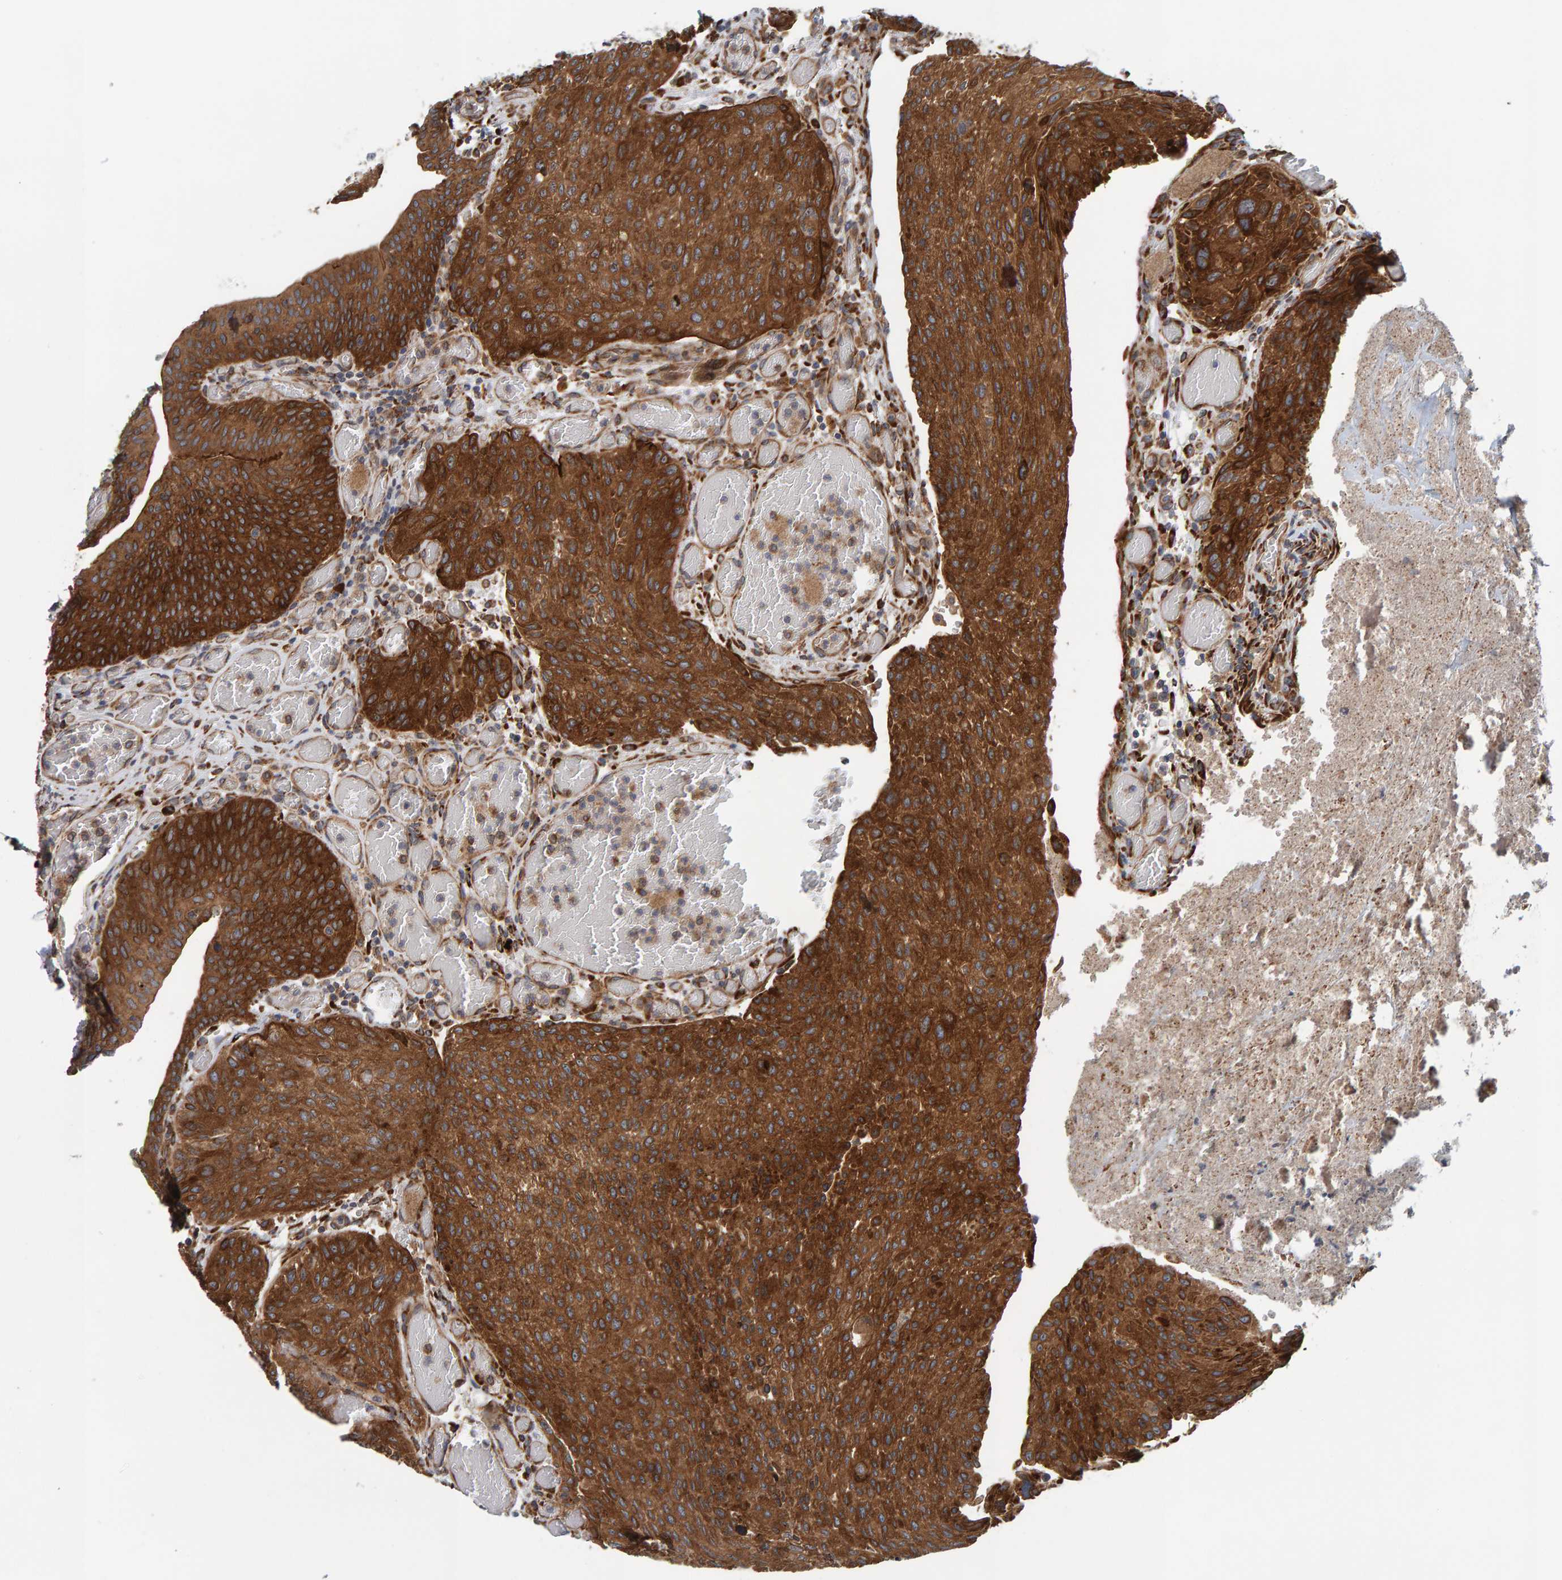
{"staining": {"intensity": "strong", "quantity": ">75%", "location": "cytoplasmic/membranous"}, "tissue": "urothelial cancer", "cell_type": "Tumor cells", "image_type": "cancer", "snomed": [{"axis": "morphology", "description": "Urothelial carcinoma, Low grade"}, {"axis": "morphology", "description": "Urothelial carcinoma, High grade"}, {"axis": "topography", "description": "Urinary bladder"}], "caption": "Brown immunohistochemical staining in urothelial carcinoma (high-grade) displays strong cytoplasmic/membranous positivity in about >75% of tumor cells.", "gene": "BAIAP2", "patient": {"sex": "male", "age": 35}}